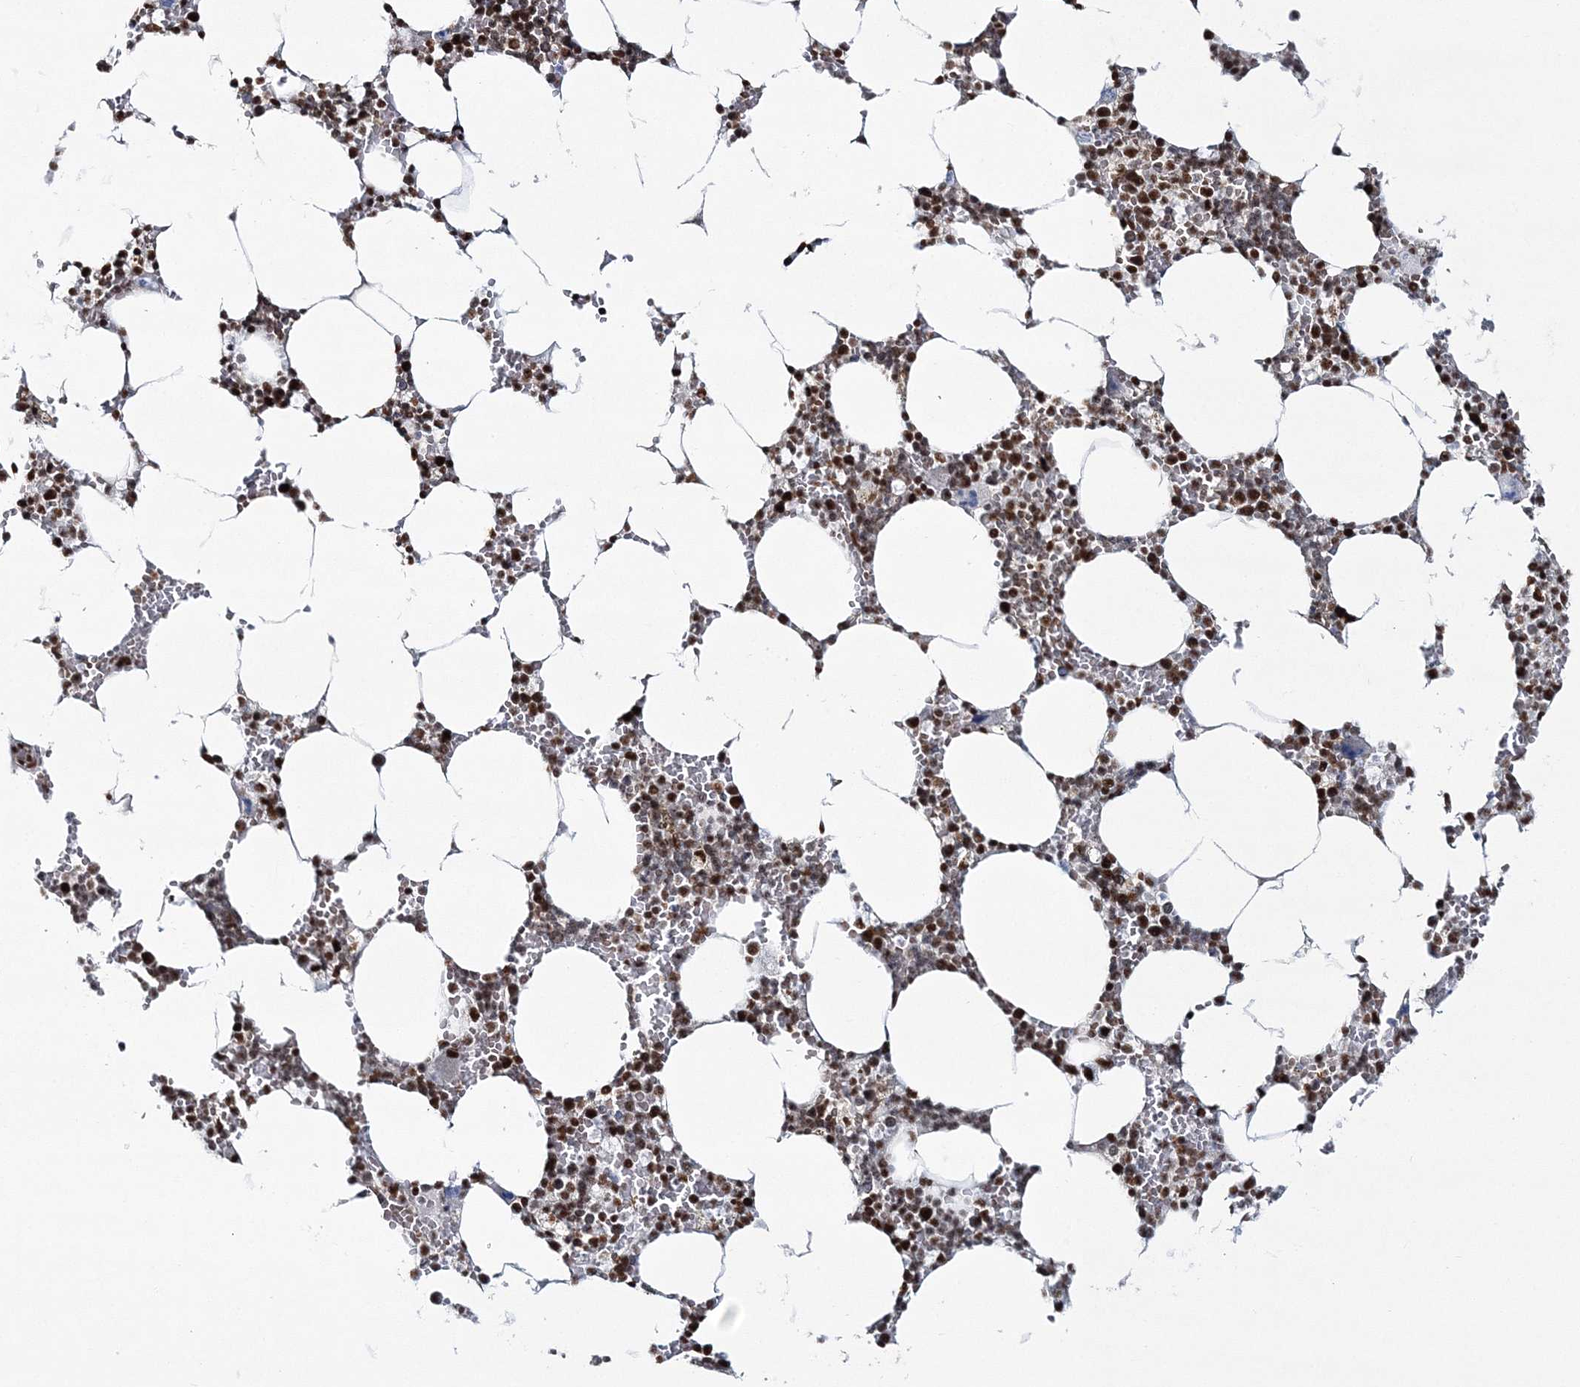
{"staining": {"intensity": "strong", "quantity": "25%-75%", "location": "nuclear"}, "tissue": "bone marrow", "cell_type": "Hematopoietic cells", "image_type": "normal", "snomed": [{"axis": "morphology", "description": "Normal tissue, NOS"}, {"axis": "topography", "description": "Bone marrow"}], "caption": "Bone marrow was stained to show a protein in brown. There is high levels of strong nuclear positivity in approximately 25%-75% of hematopoietic cells. (Stains: DAB in brown, nuclei in blue, Microscopy: brightfield microscopy at high magnification).", "gene": "ENSG00000290315", "patient": {"sex": "male", "age": 70}}